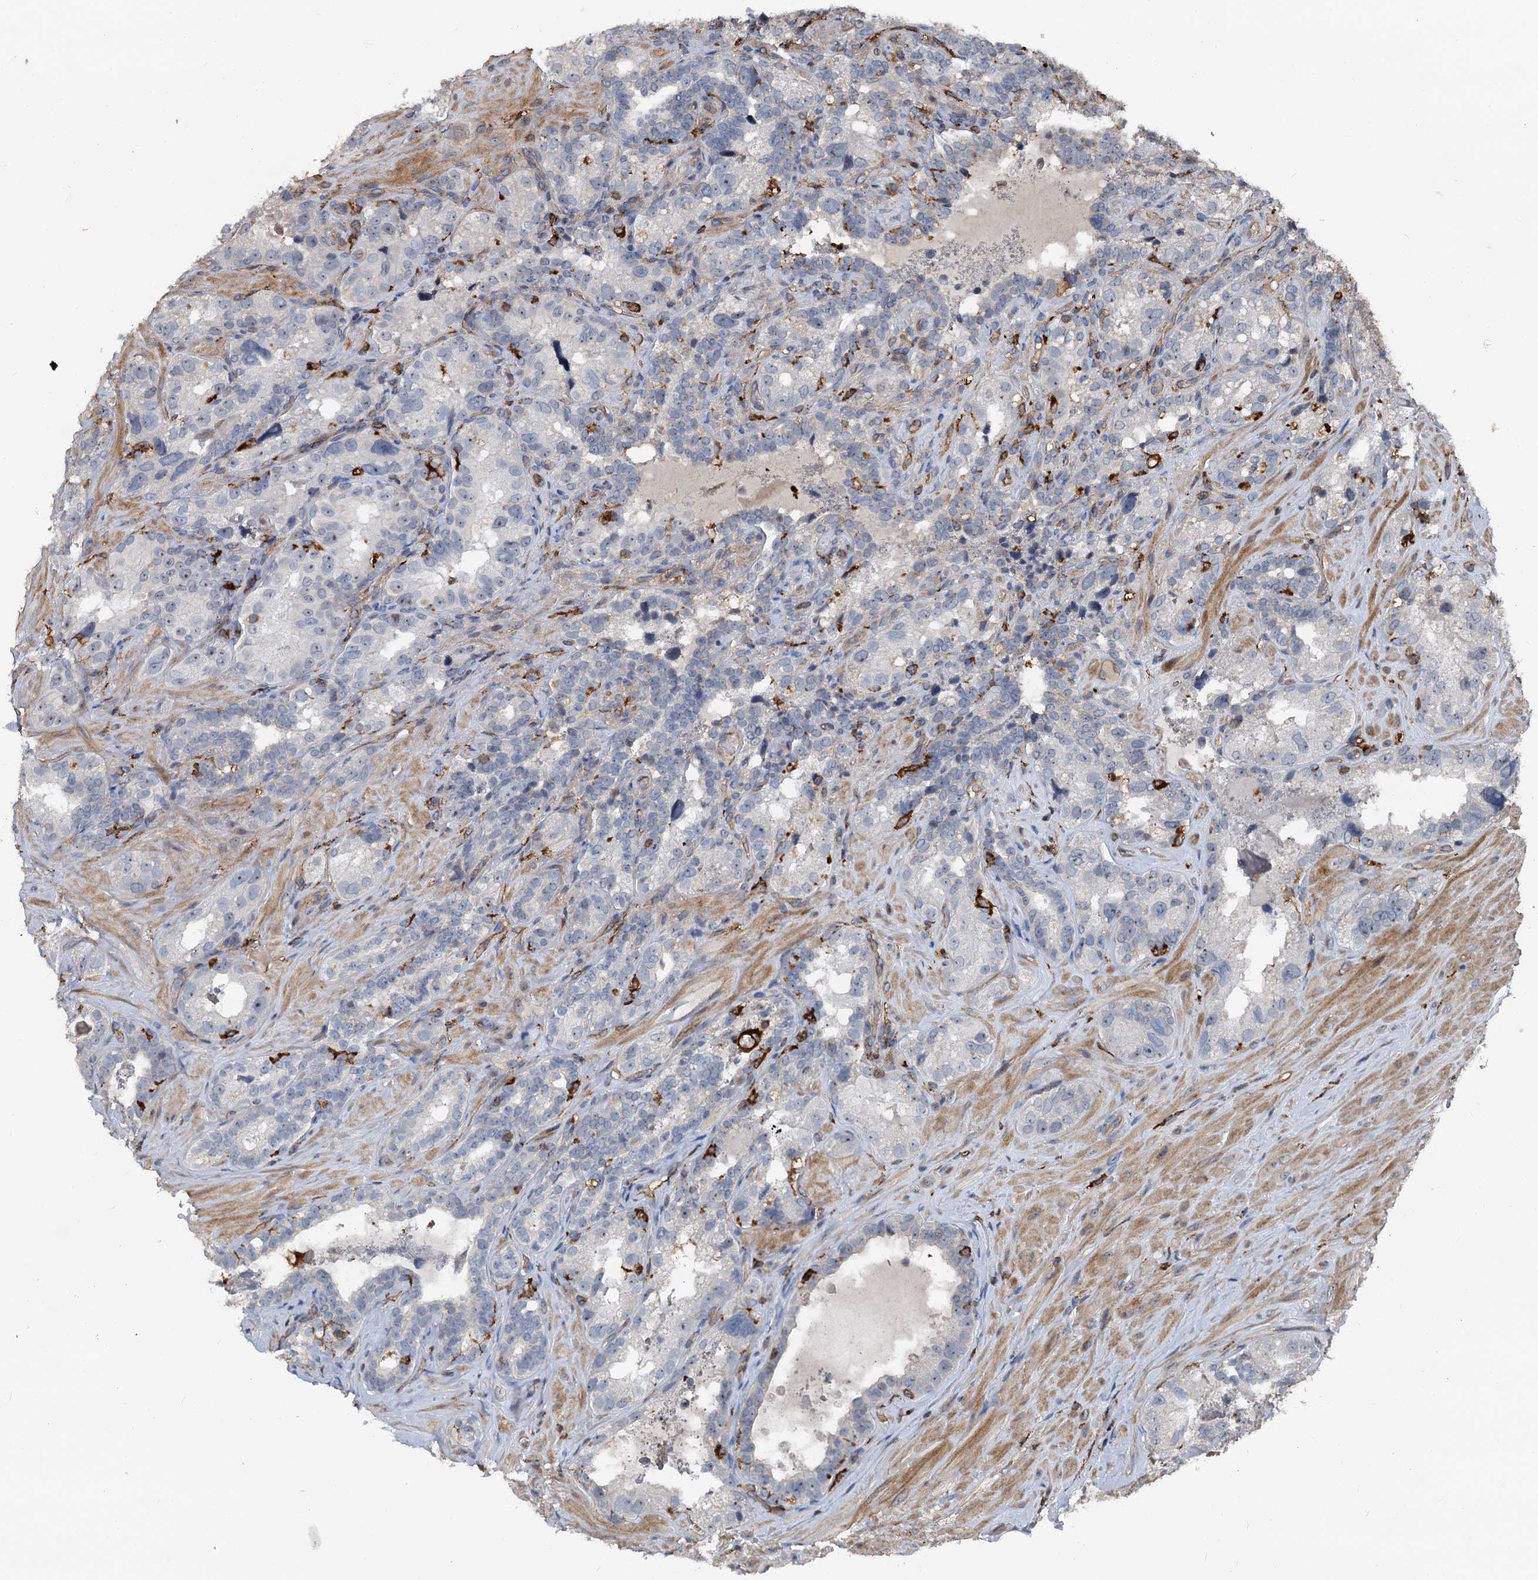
{"staining": {"intensity": "negative", "quantity": "none", "location": "none"}, "tissue": "seminal vesicle", "cell_type": "Glandular cells", "image_type": "normal", "snomed": [{"axis": "morphology", "description": "Normal tissue, NOS"}, {"axis": "topography", "description": "Seminal veicle"}, {"axis": "topography", "description": "Peripheral nerve tissue"}], "caption": "Glandular cells show no significant expression in benign seminal vesicle. (DAB IHC, high magnification).", "gene": "PLEKHO2", "patient": {"sex": "male", "age": 67}}